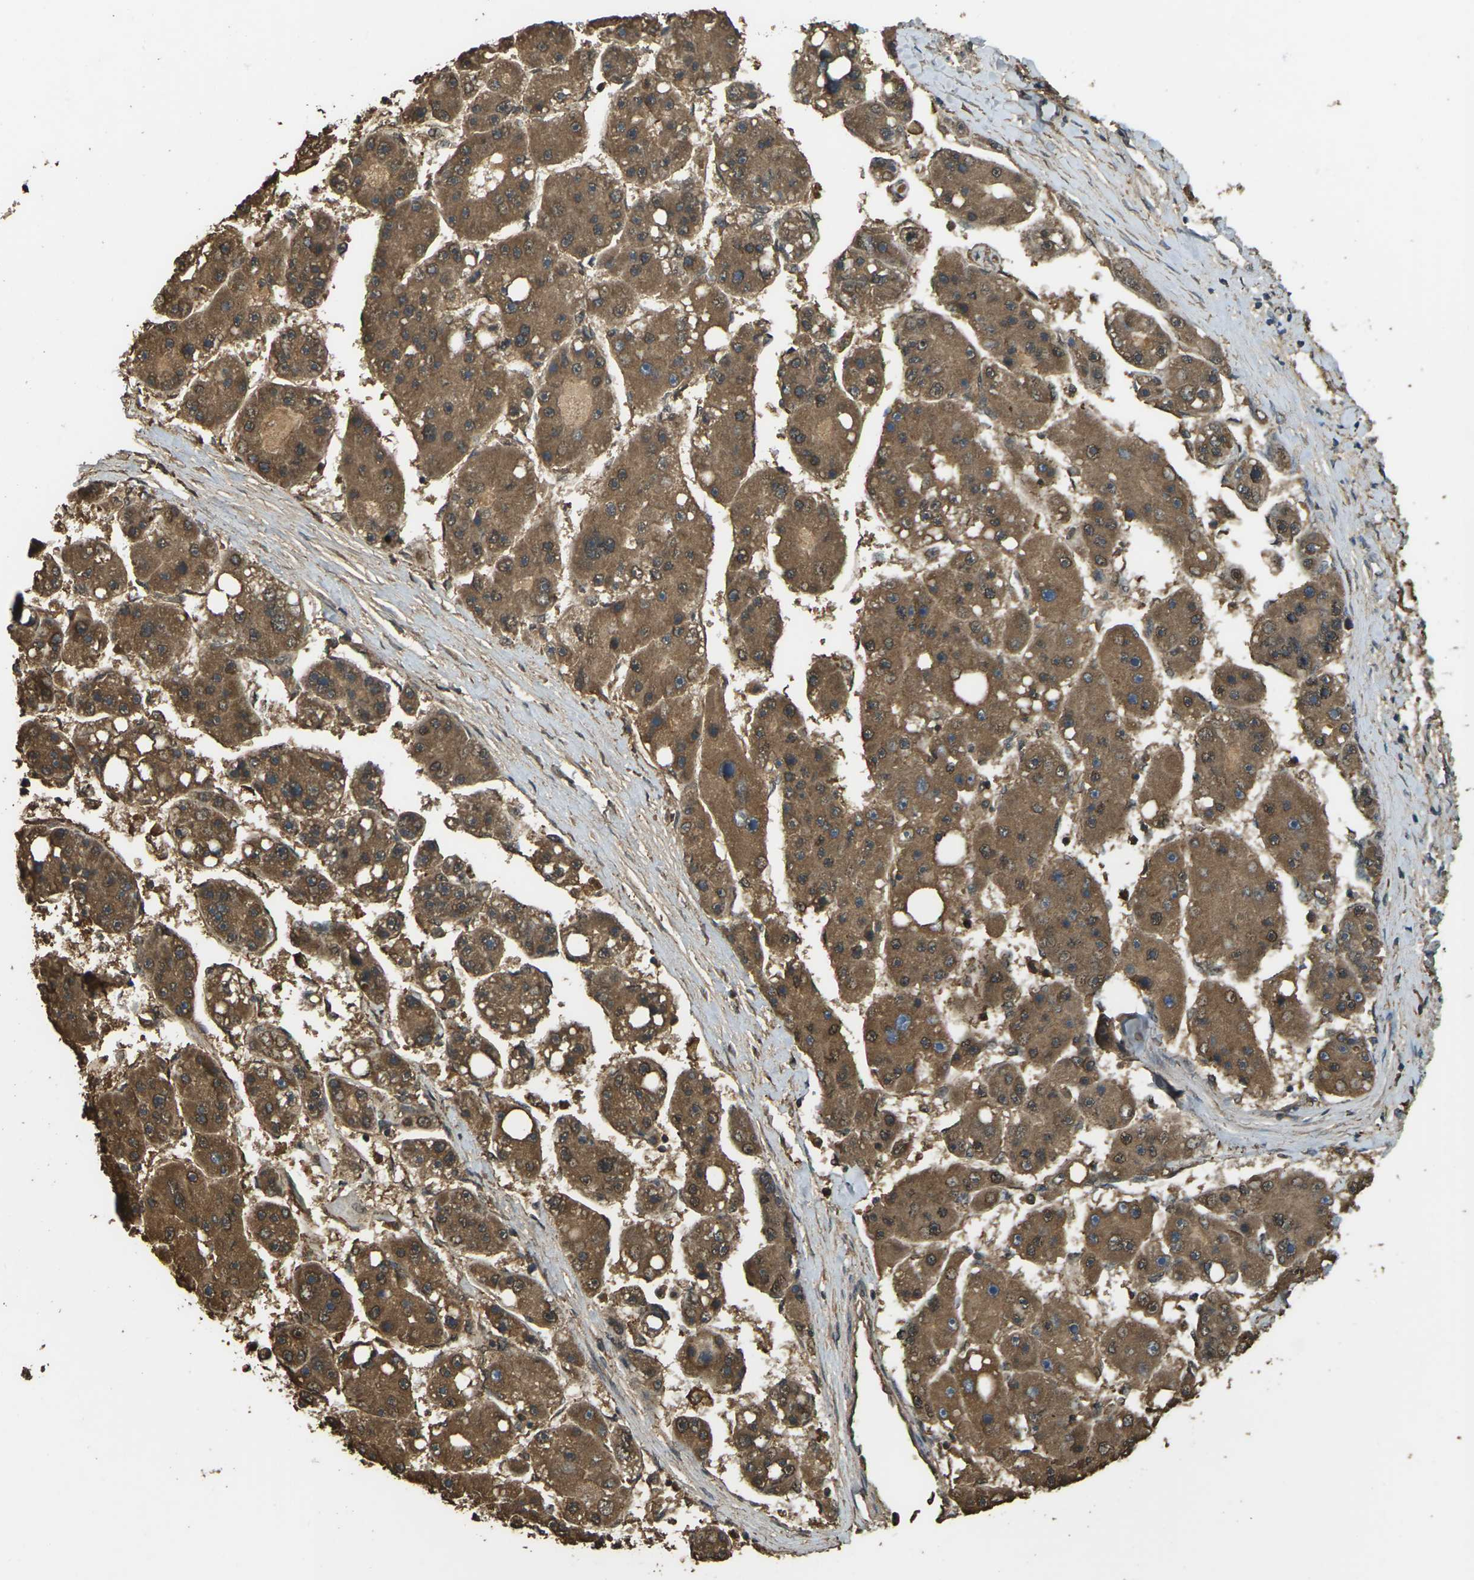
{"staining": {"intensity": "strong", "quantity": ">75%", "location": "cytoplasmic/membranous,nuclear"}, "tissue": "liver cancer", "cell_type": "Tumor cells", "image_type": "cancer", "snomed": [{"axis": "morphology", "description": "Carcinoma, Hepatocellular, NOS"}, {"axis": "topography", "description": "Liver"}], "caption": "Liver hepatocellular carcinoma tissue reveals strong cytoplasmic/membranous and nuclear expression in approximately >75% of tumor cells (DAB = brown stain, brightfield microscopy at high magnification).", "gene": "CYP1B1", "patient": {"sex": "female", "age": 61}}